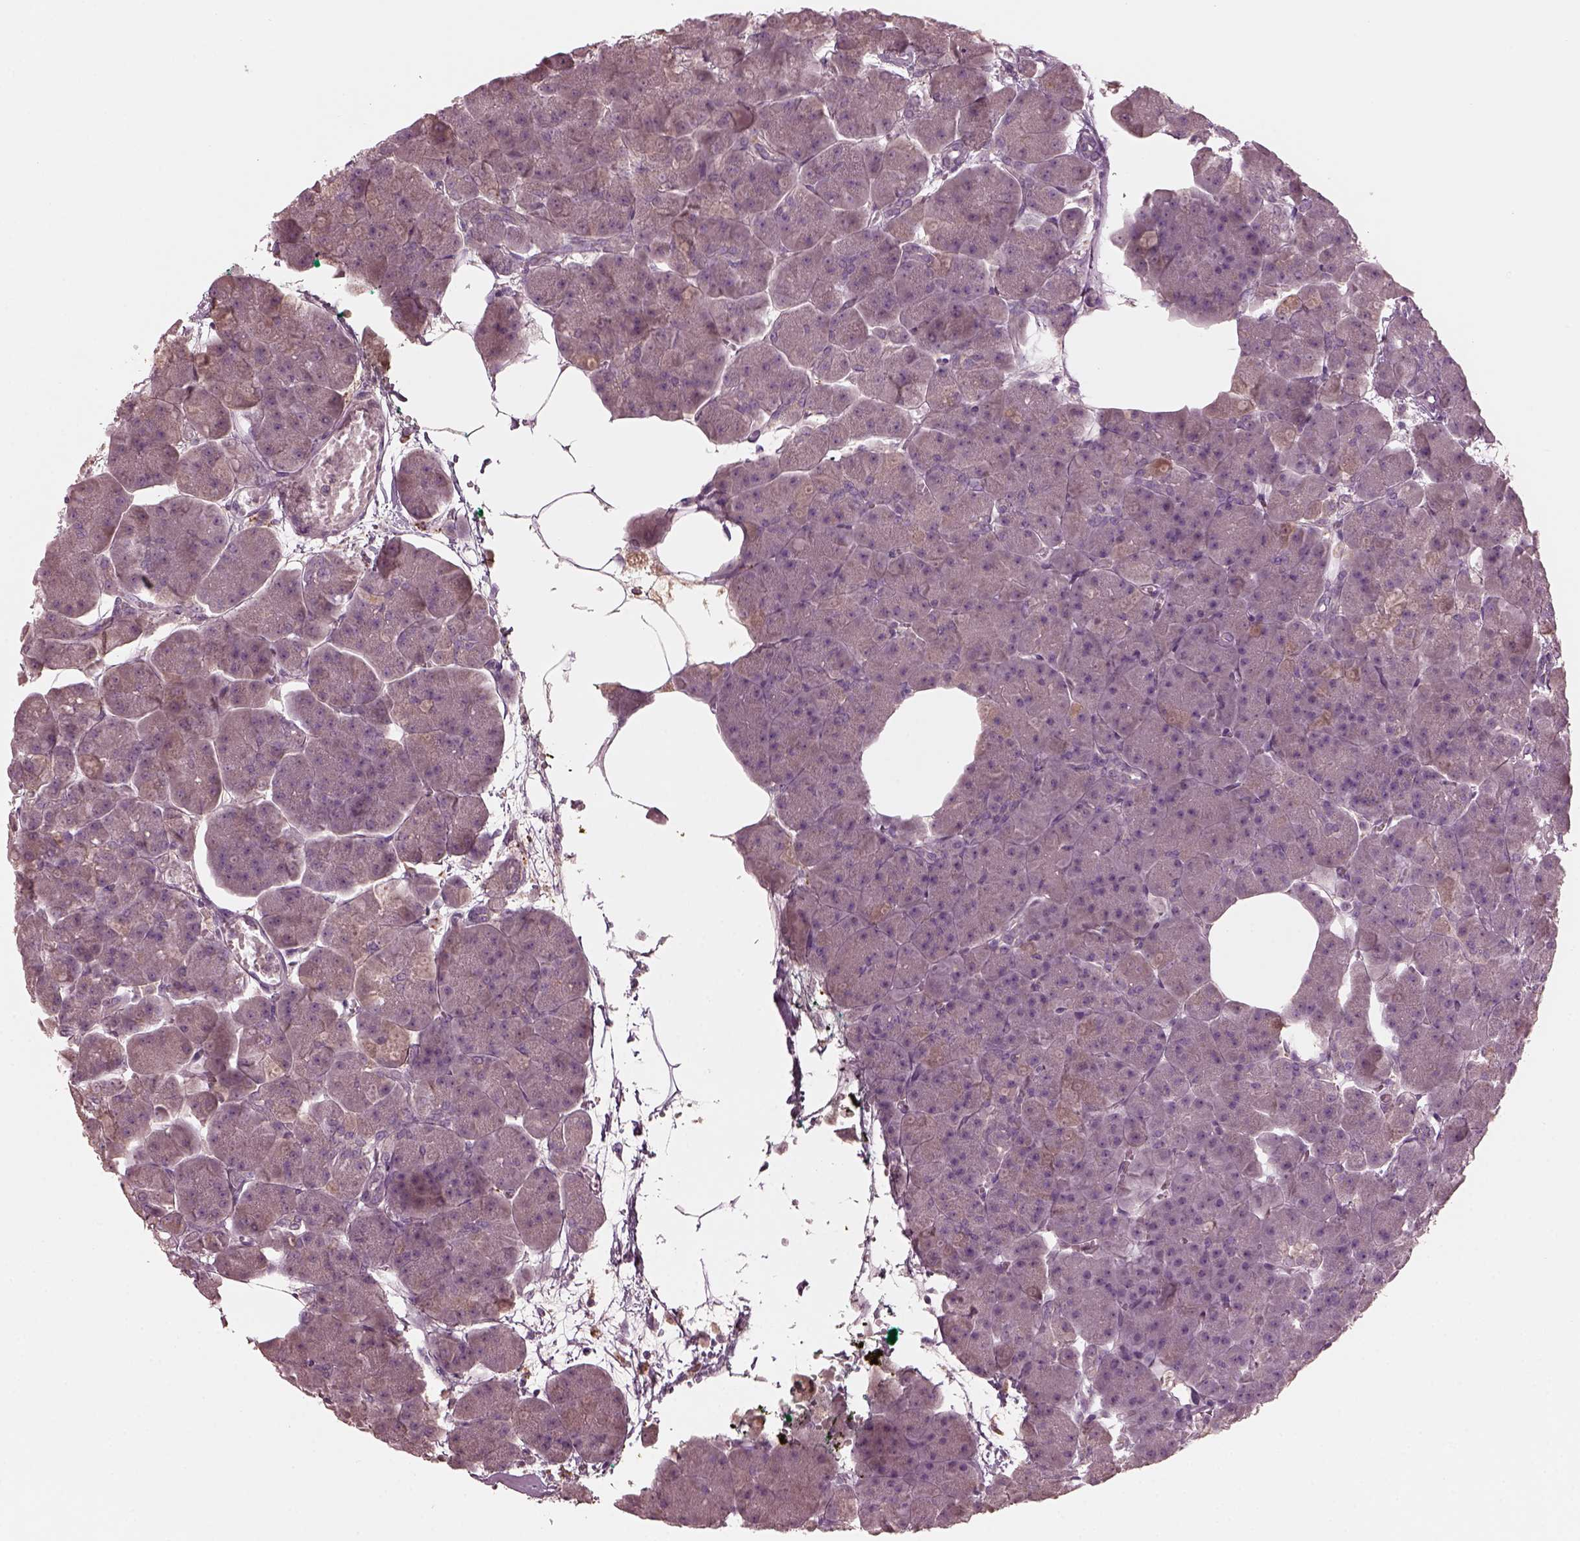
{"staining": {"intensity": "negative", "quantity": "none", "location": "none"}, "tissue": "pancreas", "cell_type": "Exocrine glandular cells", "image_type": "normal", "snomed": [{"axis": "morphology", "description": "Normal tissue, NOS"}, {"axis": "topography", "description": "Adipose tissue"}, {"axis": "topography", "description": "Pancreas"}, {"axis": "topography", "description": "Peripheral nerve tissue"}], "caption": "IHC micrograph of normal pancreas stained for a protein (brown), which demonstrates no positivity in exocrine glandular cells. (Brightfield microscopy of DAB (3,3'-diaminobenzidine) IHC at high magnification).", "gene": "PORCN", "patient": {"sex": "female", "age": 58}}